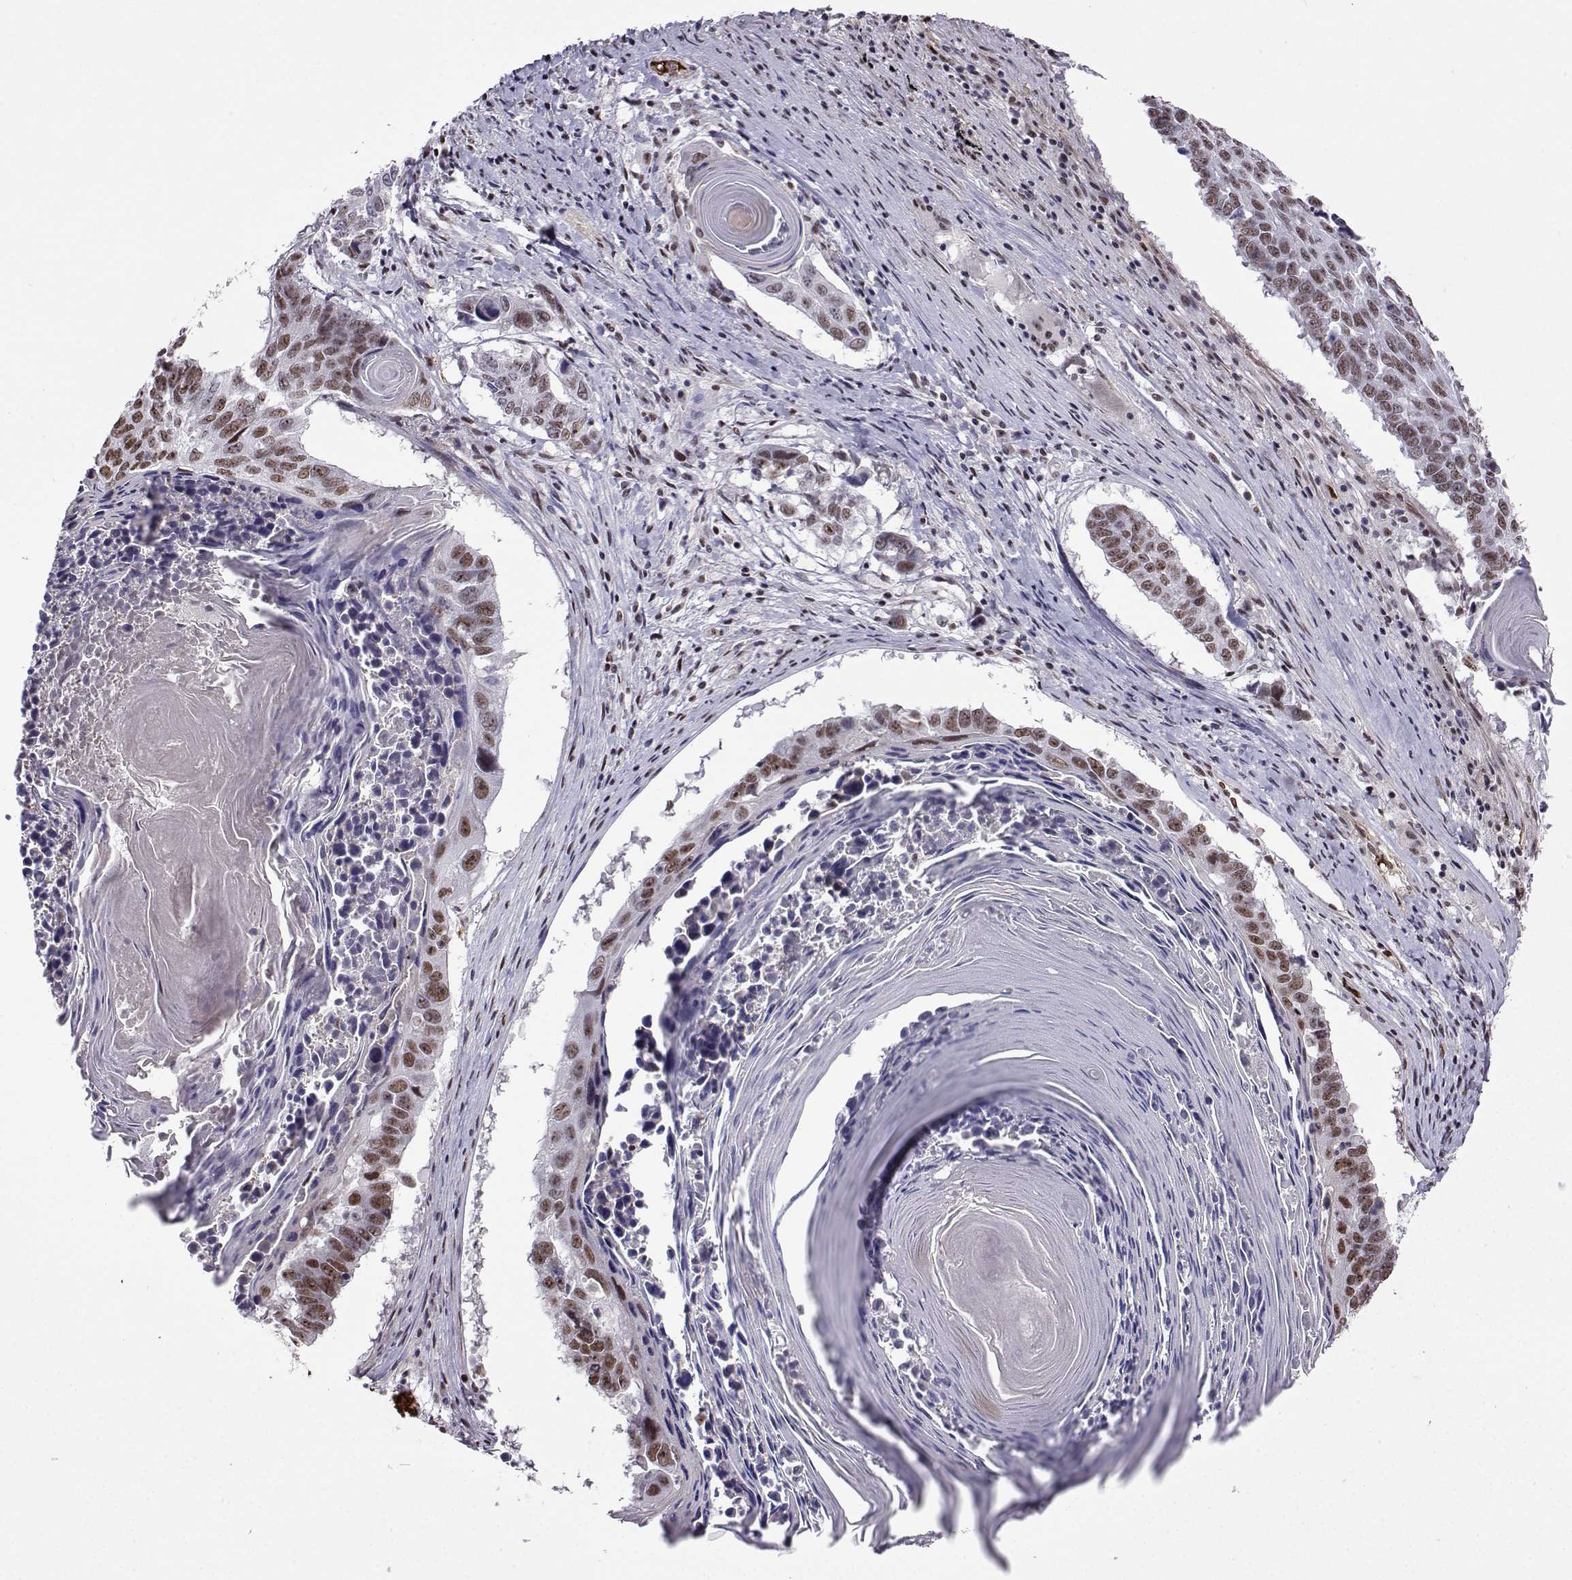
{"staining": {"intensity": "weak", "quantity": ">75%", "location": "nuclear"}, "tissue": "lung cancer", "cell_type": "Tumor cells", "image_type": "cancer", "snomed": [{"axis": "morphology", "description": "Squamous cell carcinoma, NOS"}, {"axis": "topography", "description": "Lung"}], "caption": "Human lung cancer (squamous cell carcinoma) stained for a protein (brown) demonstrates weak nuclear positive staining in about >75% of tumor cells.", "gene": "CCNK", "patient": {"sex": "male", "age": 73}}